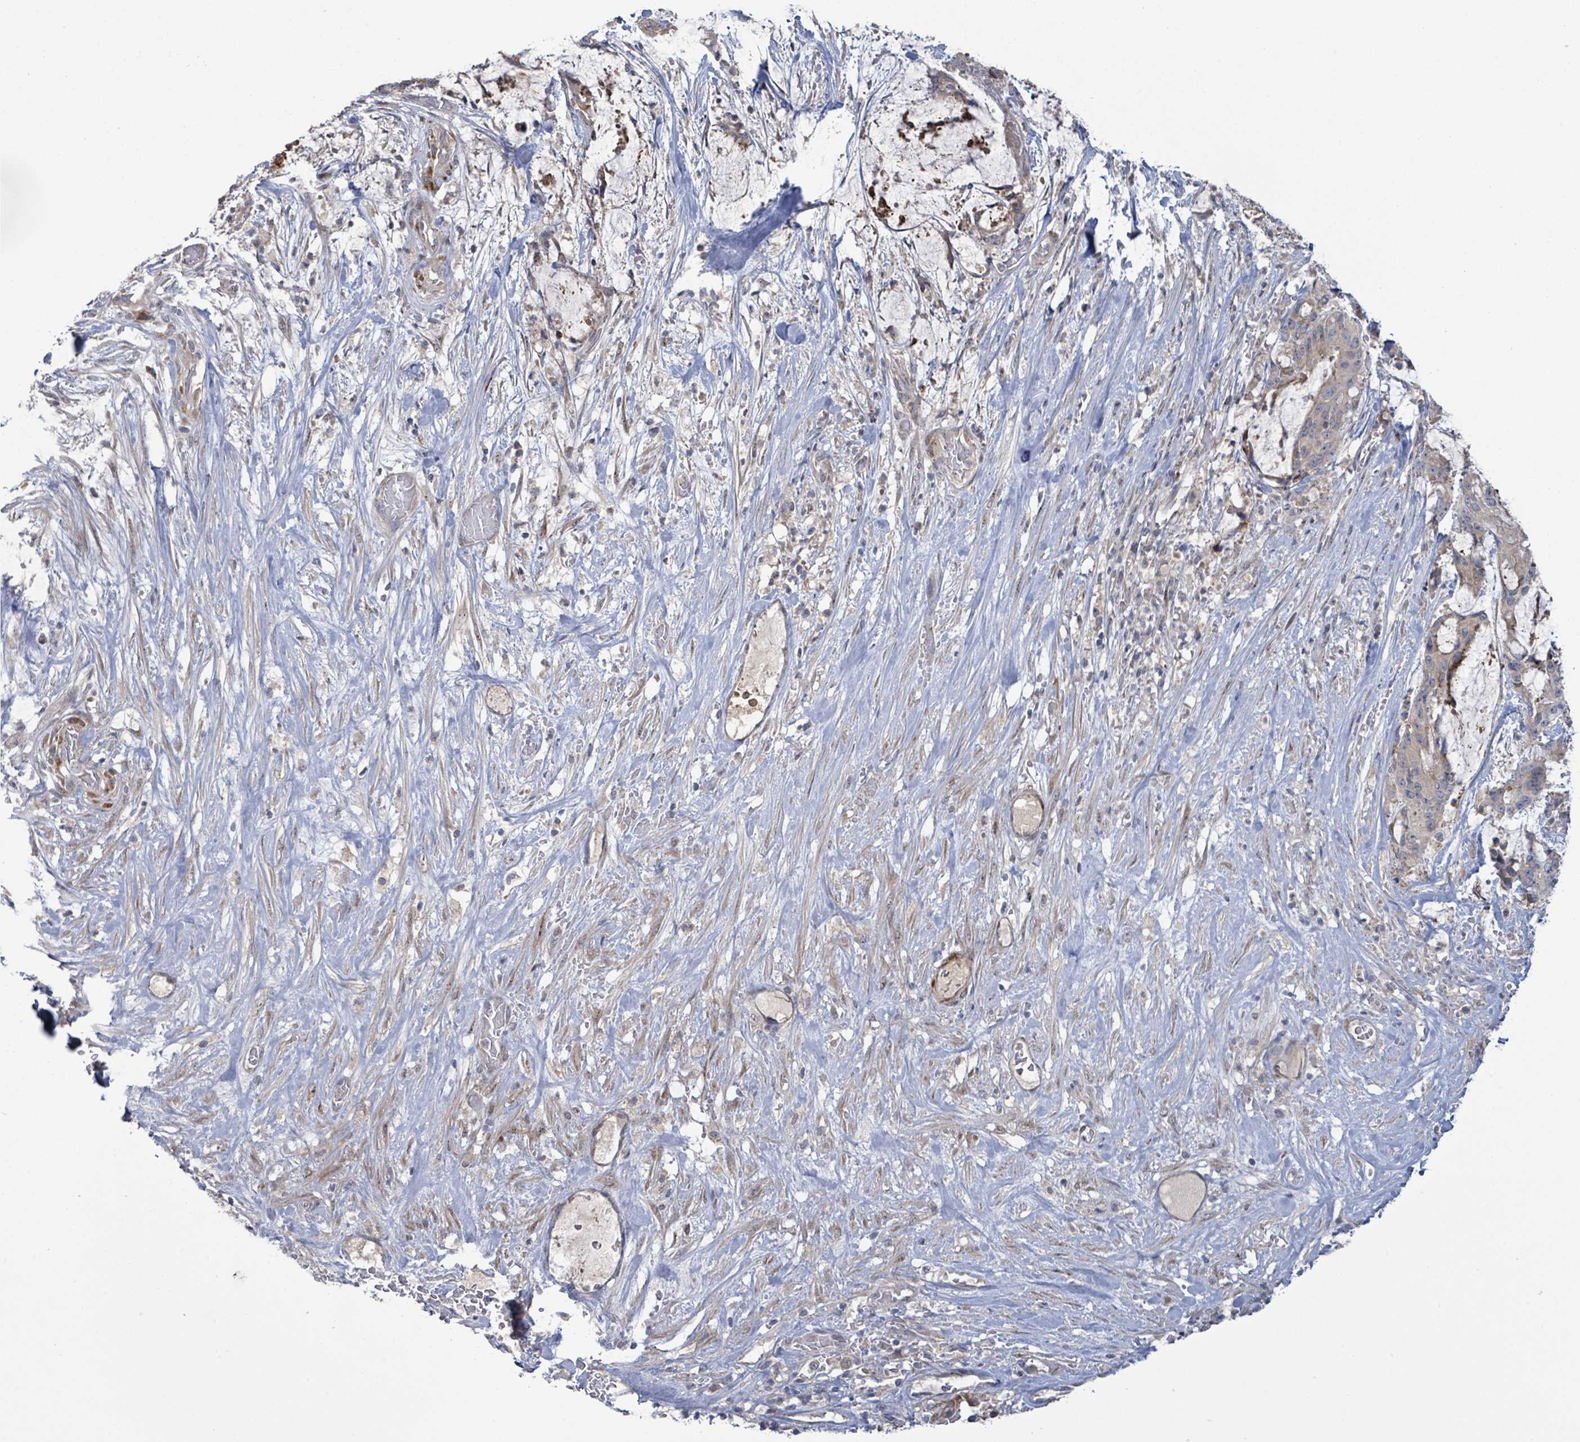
{"staining": {"intensity": "weak", "quantity": "<25%", "location": "cytoplasmic/membranous"}, "tissue": "liver cancer", "cell_type": "Tumor cells", "image_type": "cancer", "snomed": [{"axis": "morphology", "description": "Normal tissue, NOS"}, {"axis": "morphology", "description": "Cholangiocarcinoma"}, {"axis": "topography", "description": "Liver"}, {"axis": "topography", "description": "Peripheral nerve tissue"}], "caption": "Immunohistochemistry (IHC) of liver cholangiocarcinoma demonstrates no expression in tumor cells.", "gene": "SLIT3", "patient": {"sex": "female", "age": 73}}